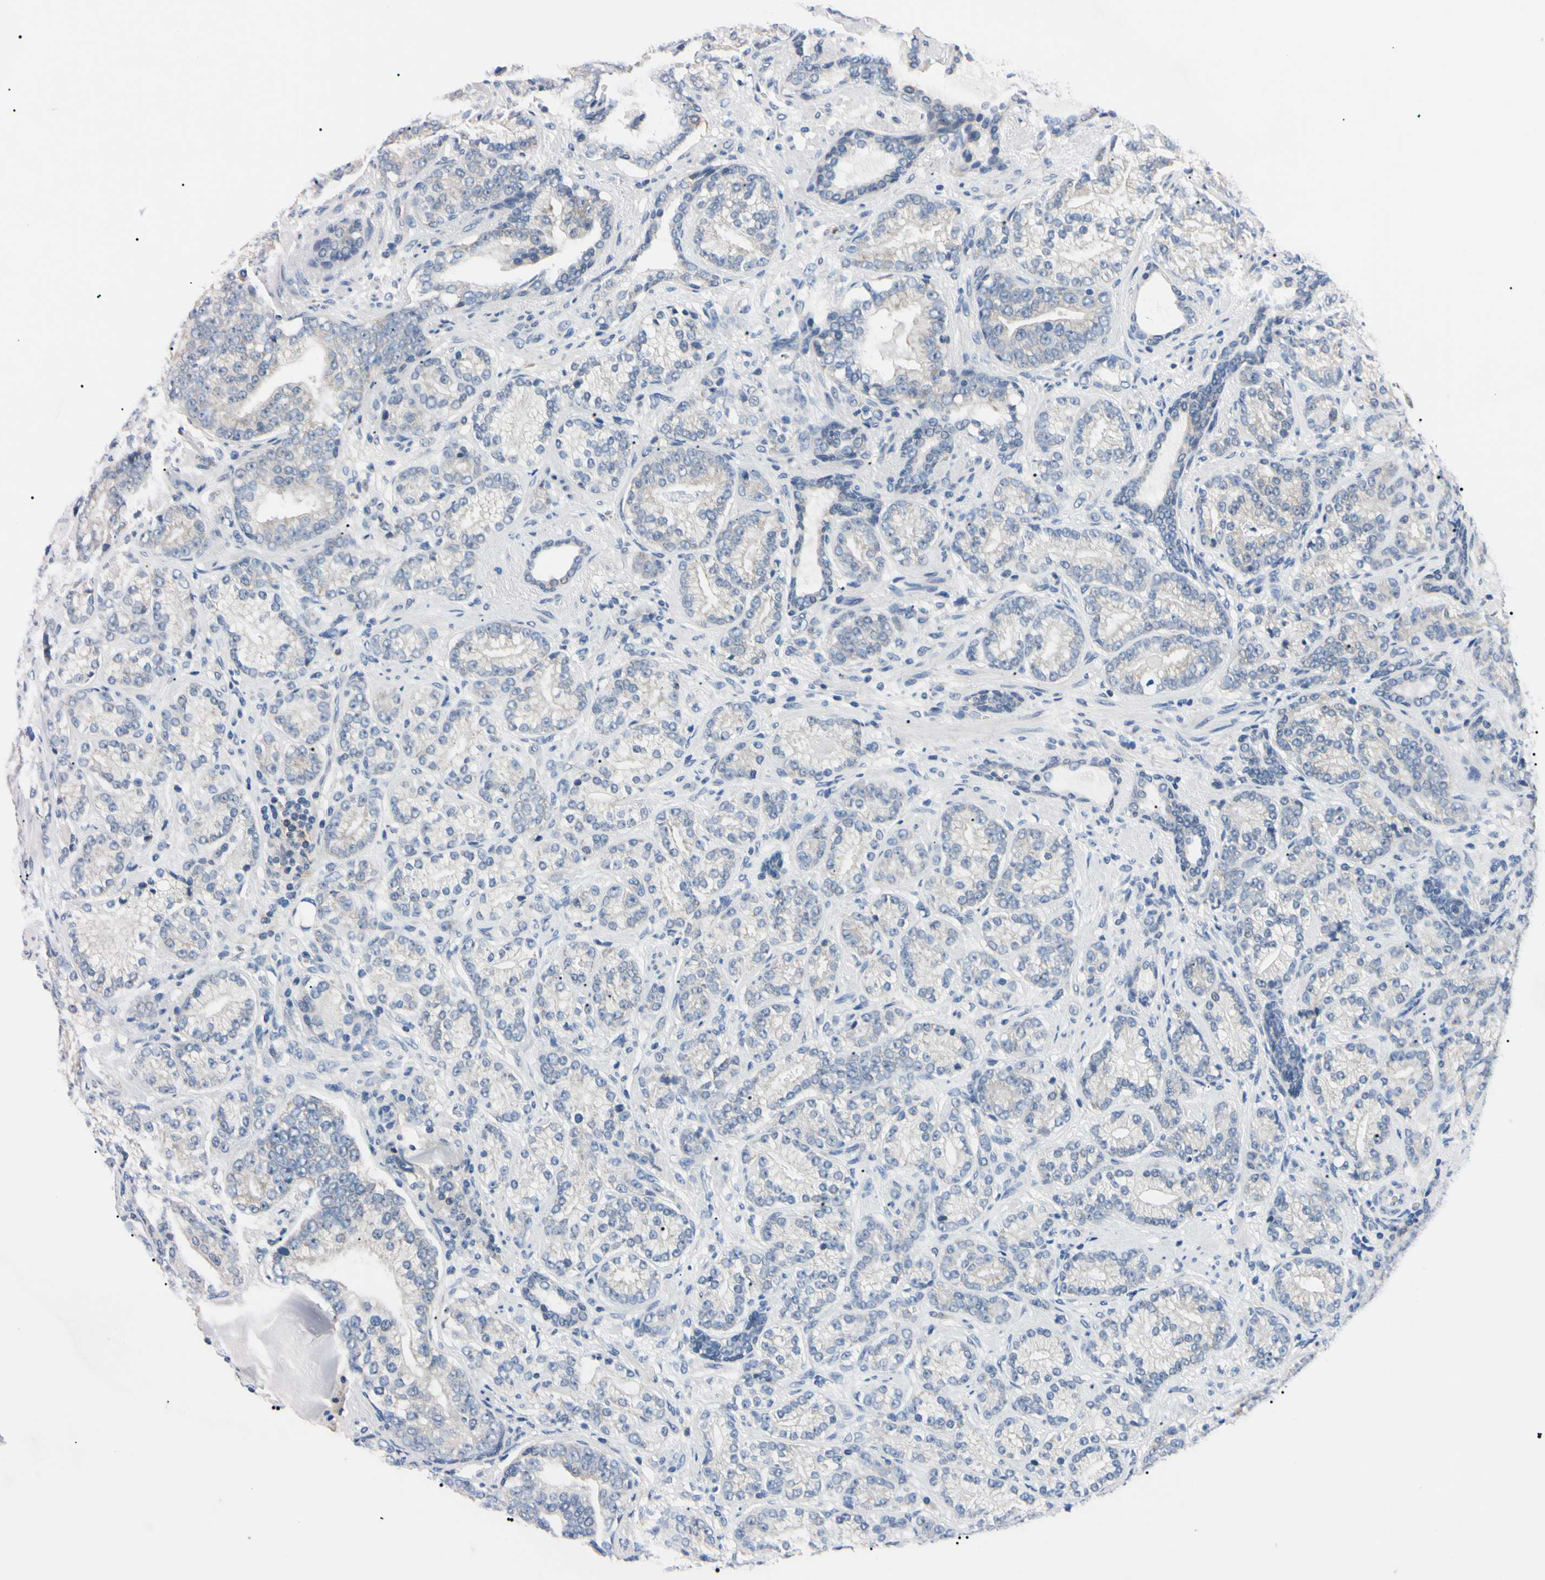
{"staining": {"intensity": "negative", "quantity": "none", "location": "none"}, "tissue": "prostate cancer", "cell_type": "Tumor cells", "image_type": "cancer", "snomed": [{"axis": "morphology", "description": "Adenocarcinoma, High grade"}, {"axis": "topography", "description": "Prostate"}], "caption": "Micrograph shows no protein positivity in tumor cells of prostate adenocarcinoma (high-grade) tissue.", "gene": "PNKD", "patient": {"sex": "male", "age": 61}}